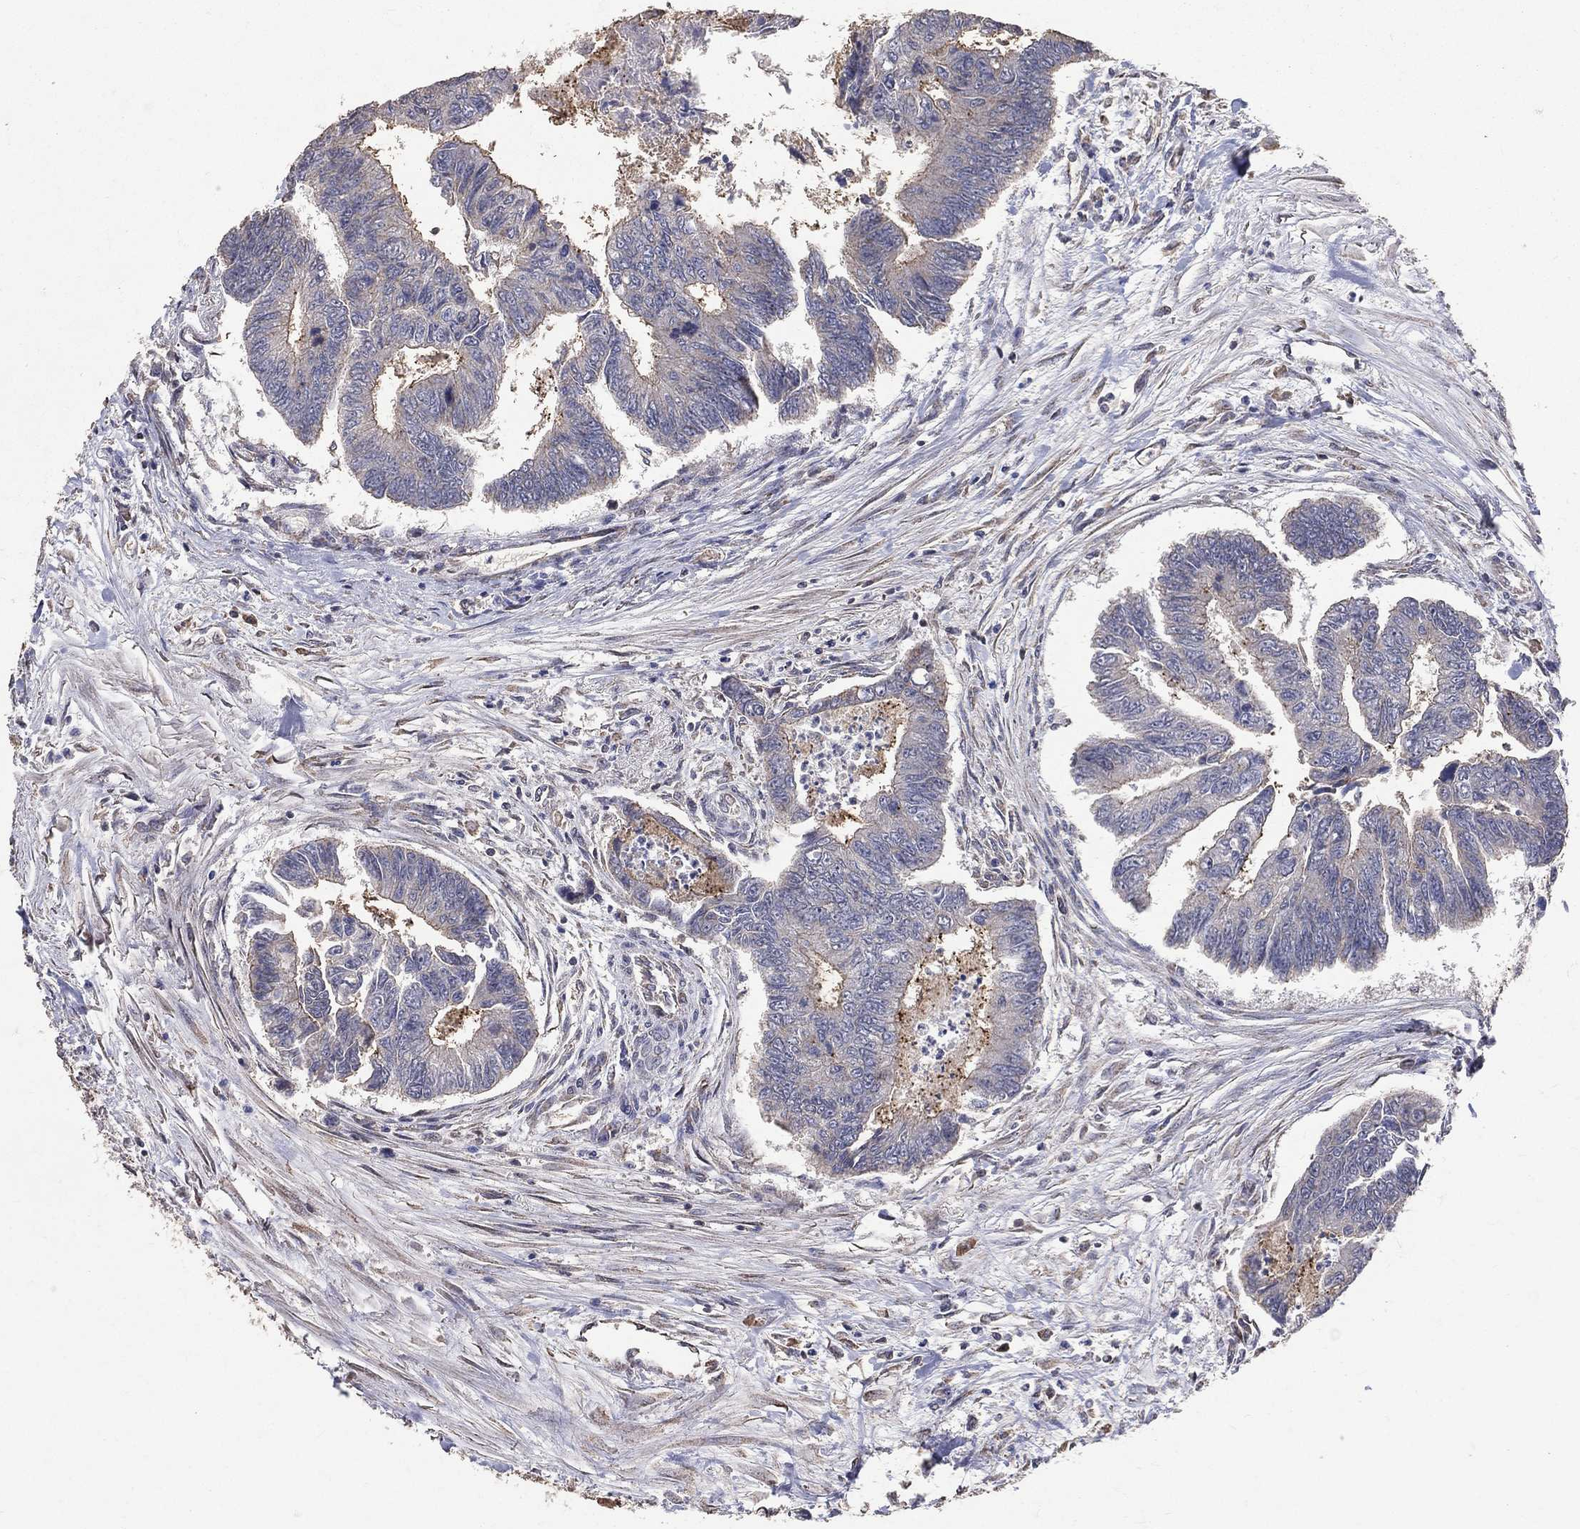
{"staining": {"intensity": "negative", "quantity": "none", "location": "none"}, "tissue": "colorectal cancer", "cell_type": "Tumor cells", "image_type": "cancer", "snomed": [{"axis": "morphology", "description": "Adenocarcinoma, NOS"}, {"axis": "topography", "description": "Colon"}], "caption": "High power microscopy histopathology image of an IHC photomicrograph of colorectal adenocarcinoma, revealing no significant staining in tumor cells.", "gene": "LY6K", "patient": {"sex": "female", "age": 65}}